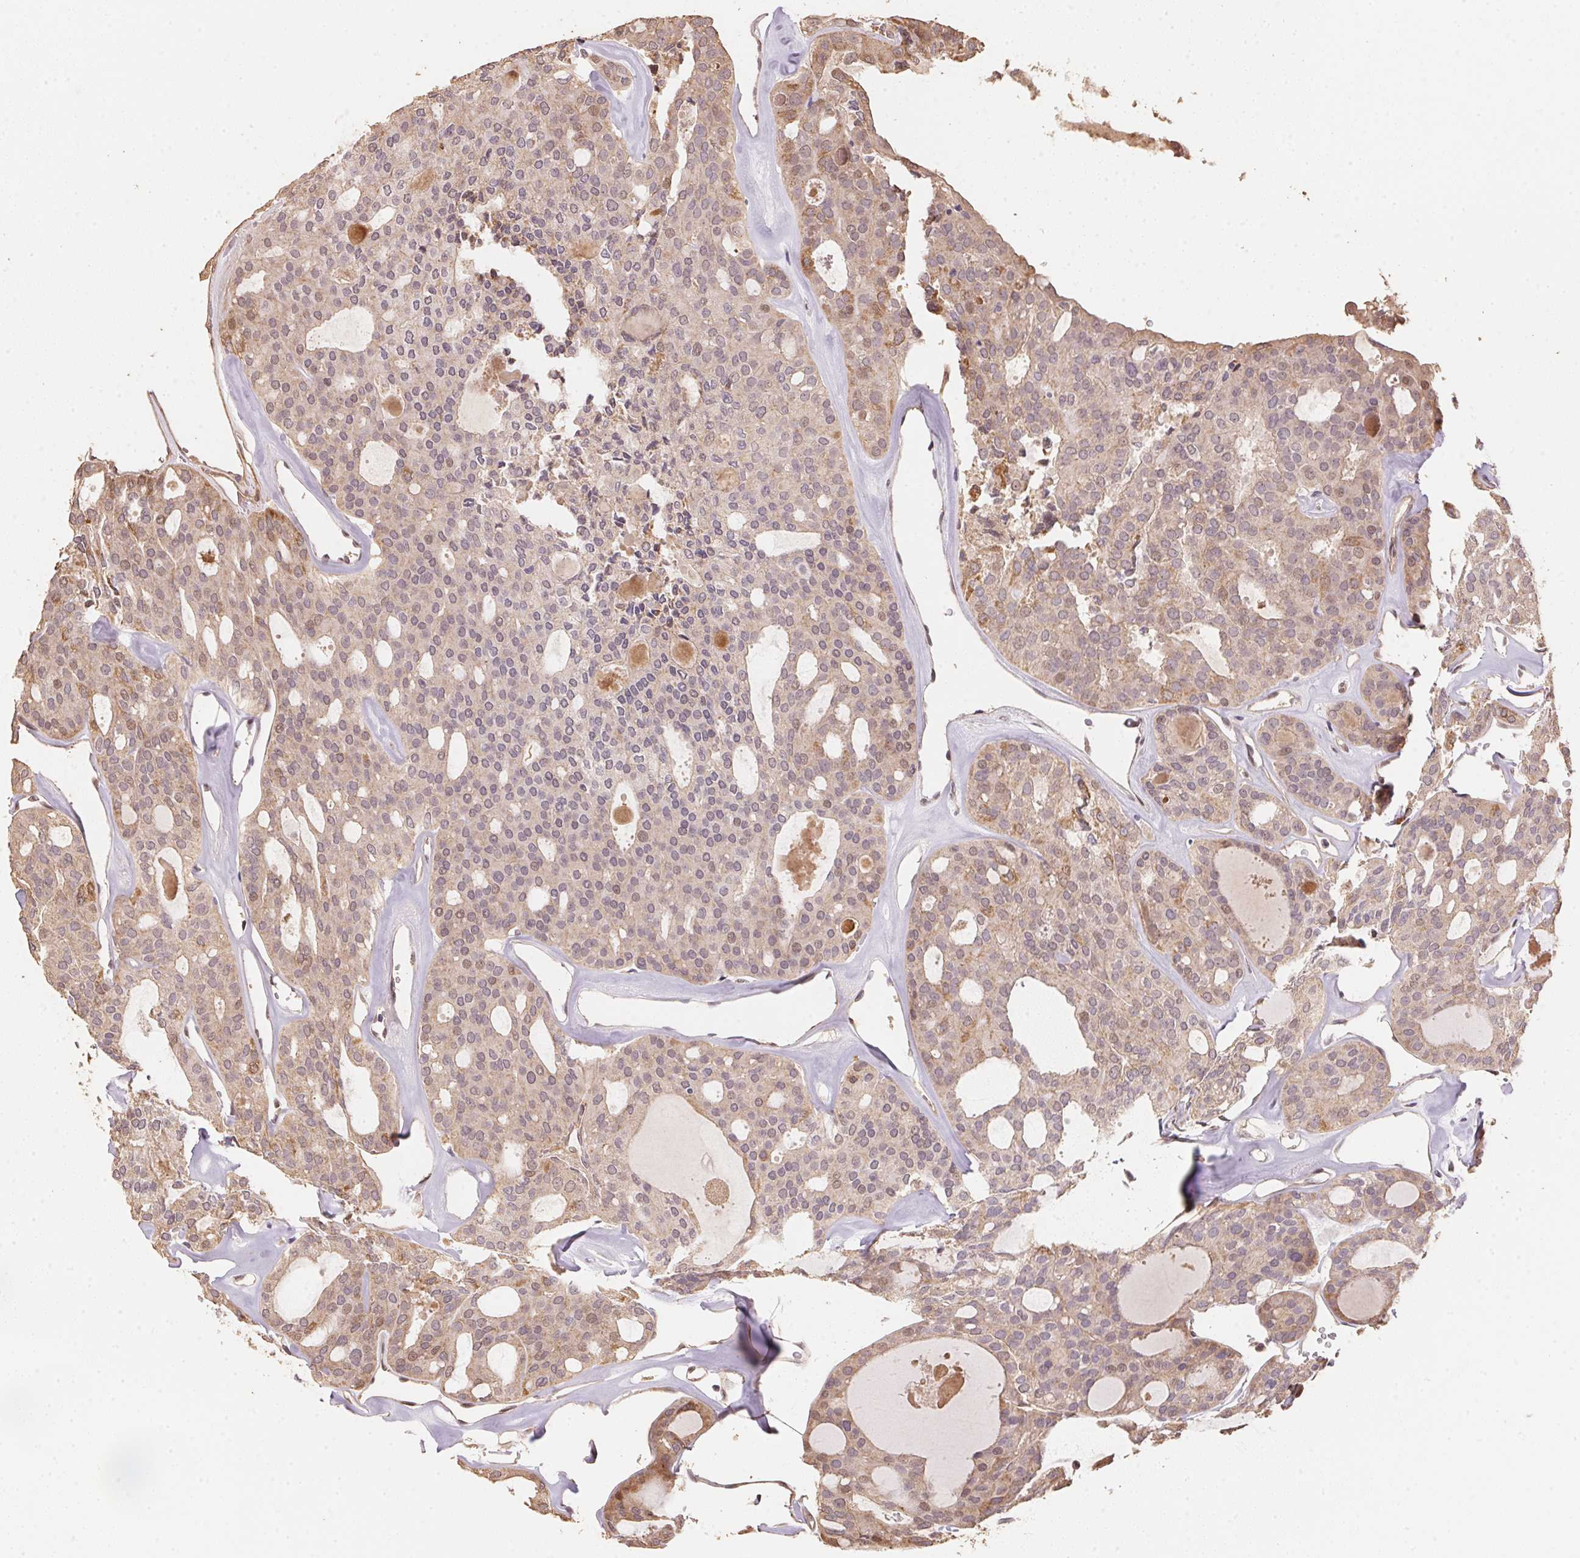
{"staining": {"intensity": "weak", "quantity": "25%-75%", "location": "cytoplasmic/membranous"}, "tissue": "thyroid cancer", "cell_type": "Tumor cells", "image_type": "cancer", "snomed": [{"axis": "morphology", "description": "Follicular adenoma carcinoma, NOS"}, {"axis": "topography", "description": "Thyroid gland"}], "caption": "A brown stain labels weak cytoplasmic/membranous positivity of a protein in human thyroid cancer tumor cells. (IHC, brightfield microscopy, high magnification).", "gene": "TMEM222", "patient": {"sex": "male", "age": 75}}